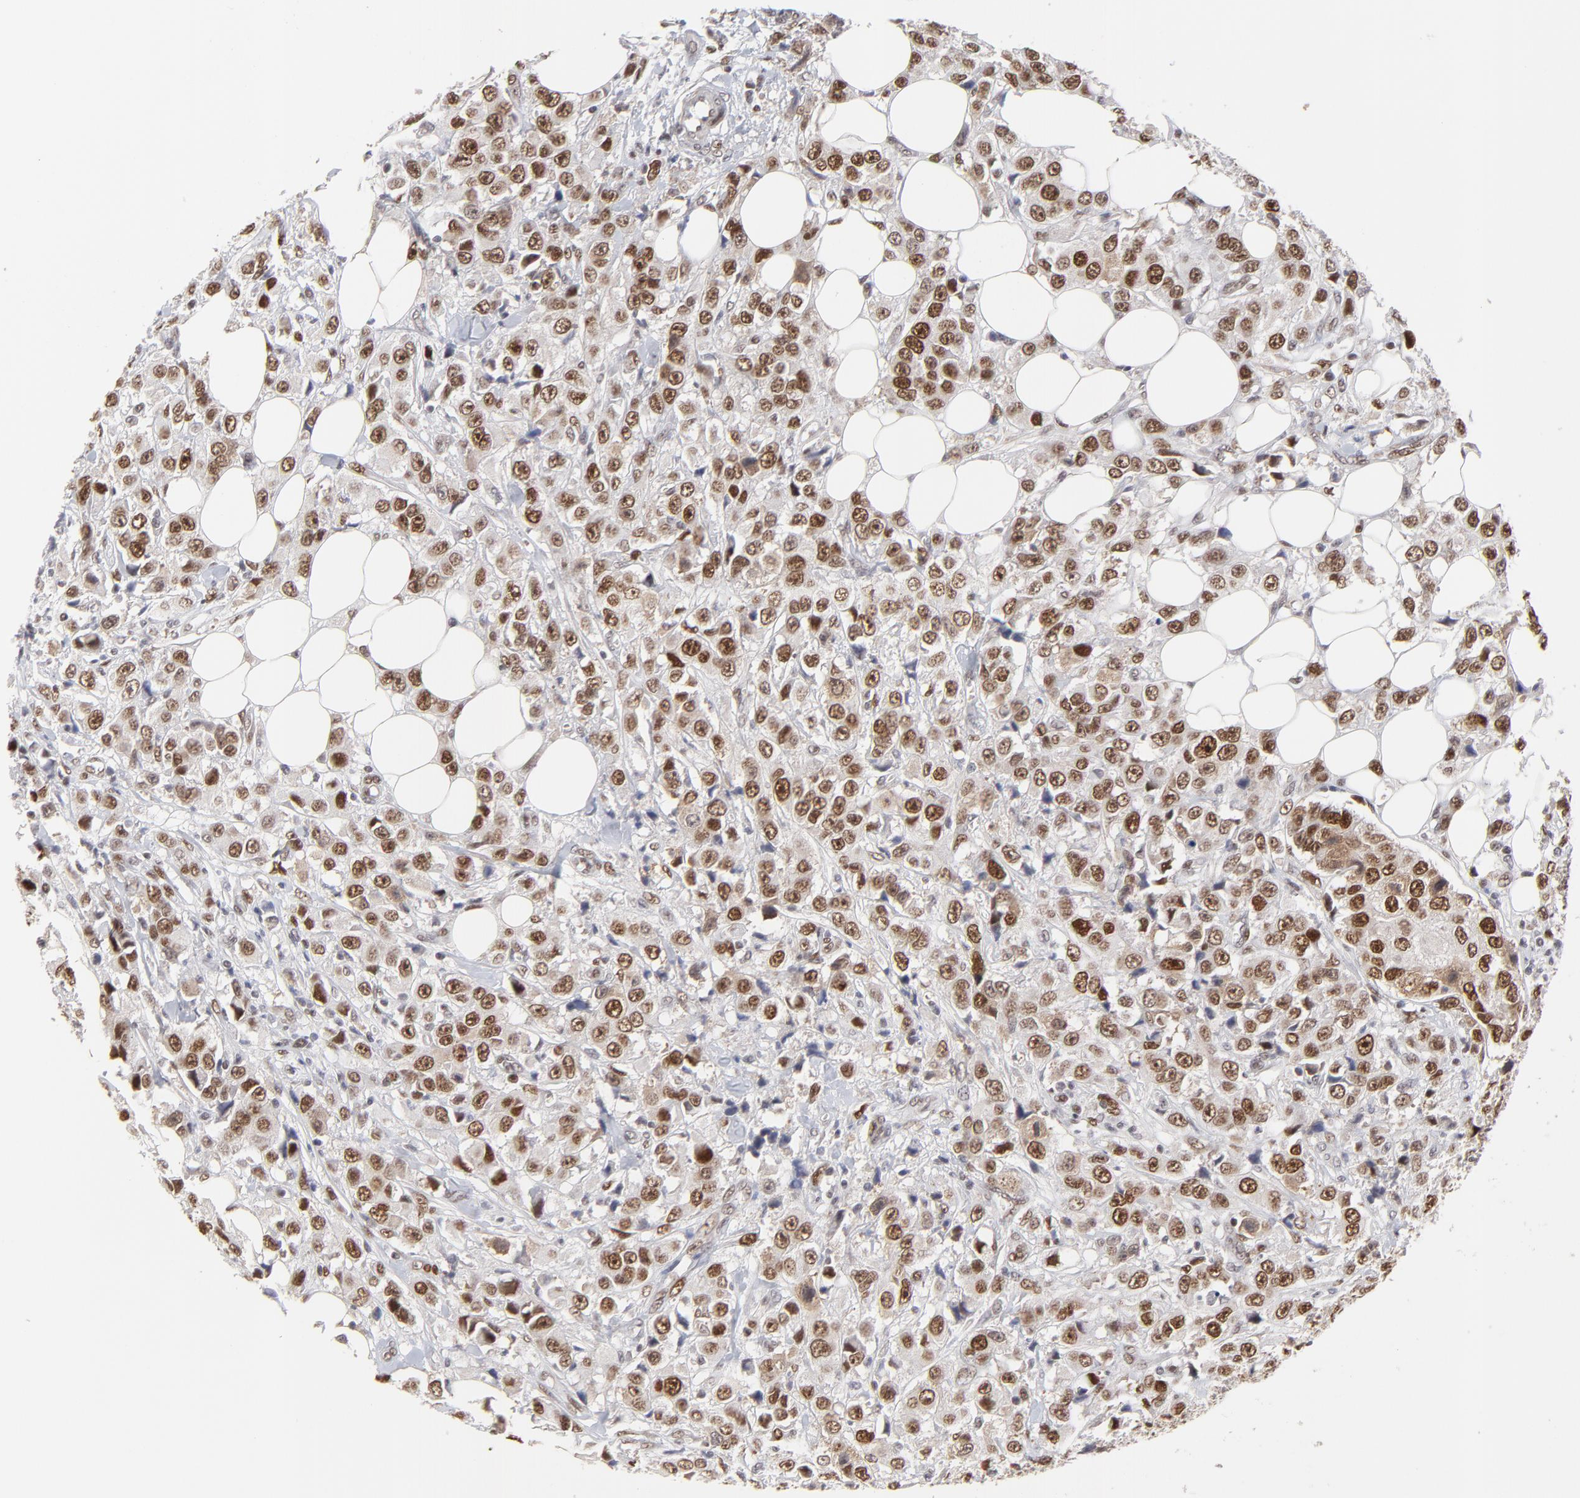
{"staining": {"intensity": "moderate", "quantity": ">75%", "location": "nuclear"}, "tissue": "breast cancer", "cell_type": "Tumor cells", "image_type": "cancer", "snomed": [{"axis": "morphology", "description": "Duct carcinoma"}, {"axis": "topography", "description": "Breast"}], "caption": "An immunohistochemistry (IHC) image of neoplastic tissue is shown. Protein staining in brown highlights moderate nuclear positivity in breast intraductal carcinoma within tumor cells.", "gene": "OGFOD1", "patient": {"sex": "female", "age": 58}}